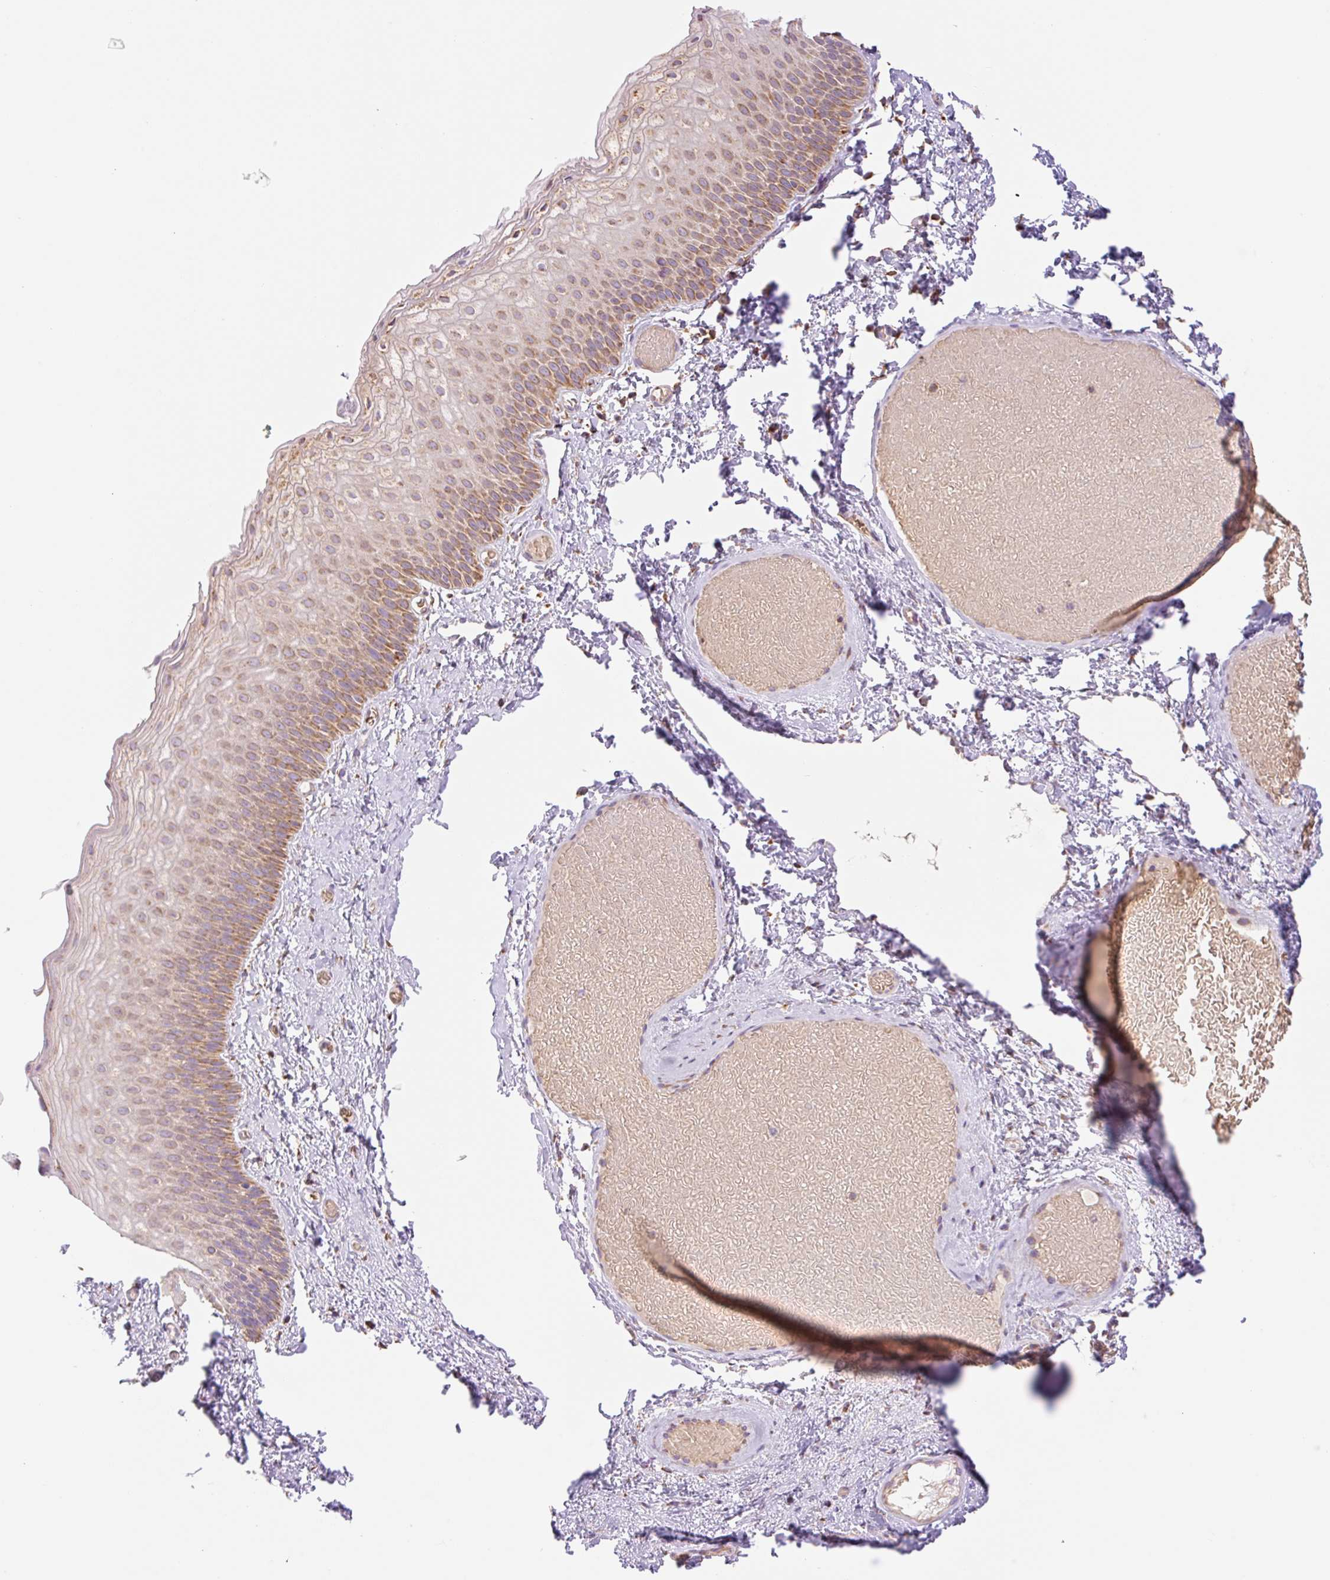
{"staining": {"intensity": "moderate", "quantity": ">75%", "location": "cytoplasmic/membranous"}, "tissue": "skin", "cell_type": "Epidermal cells", "image_type": "normal", "snomed": [{"axis": "morphology", "description": "Normal tissue, NOS"}, {"axis": "topography", "description": "Anal"}], "caption": "This is a micrograph of immunohistochemistry (IHC) staining of benign skin, which shows moderate expression in the cytoplasmic/membranous of epidermal cells.", "gene": "GOSR2", "patient": {"sex": "female", "age": 40}}